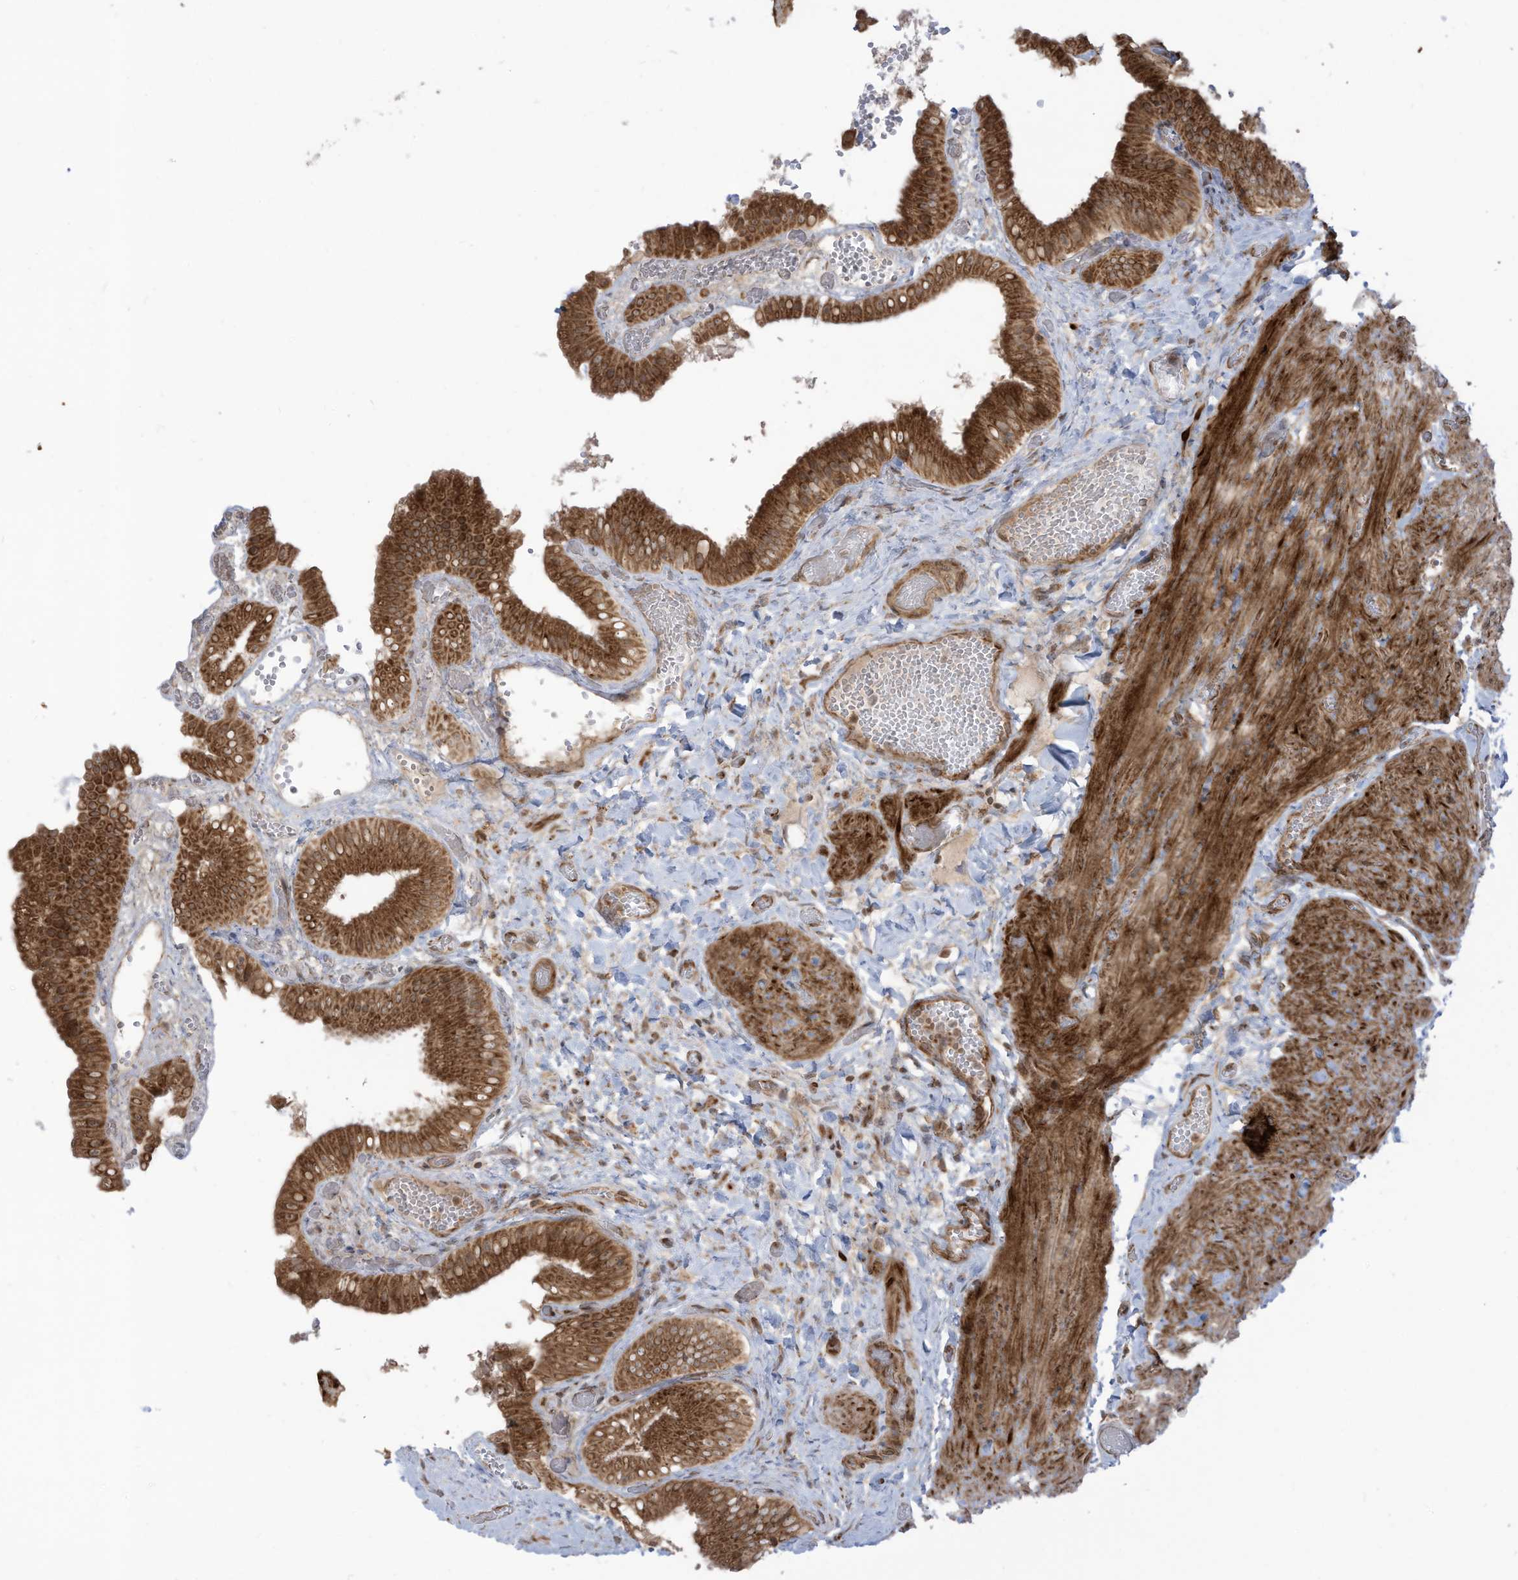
{"staining": {"intensity": "moderate", "quantity": ">75%", "location": "cytoplasmic/membranous"}, "tissue": "gallbladder", "cell_type": "Glandular cells", "image_type": "normal", "snomed": [{"axis": "morphology", "description": "Normal tissue, NOS"}, {"axis": "topography", "description": "Gallbladder"}], "caption": "Immunohistochemical staining of benign gallbladder displays medium levels of moderate cytoplasmic/membranous expression in approximately >75% of glandular cells.", "gene": "TRIM67", "patient": {"sex": "female", "age": 64}}